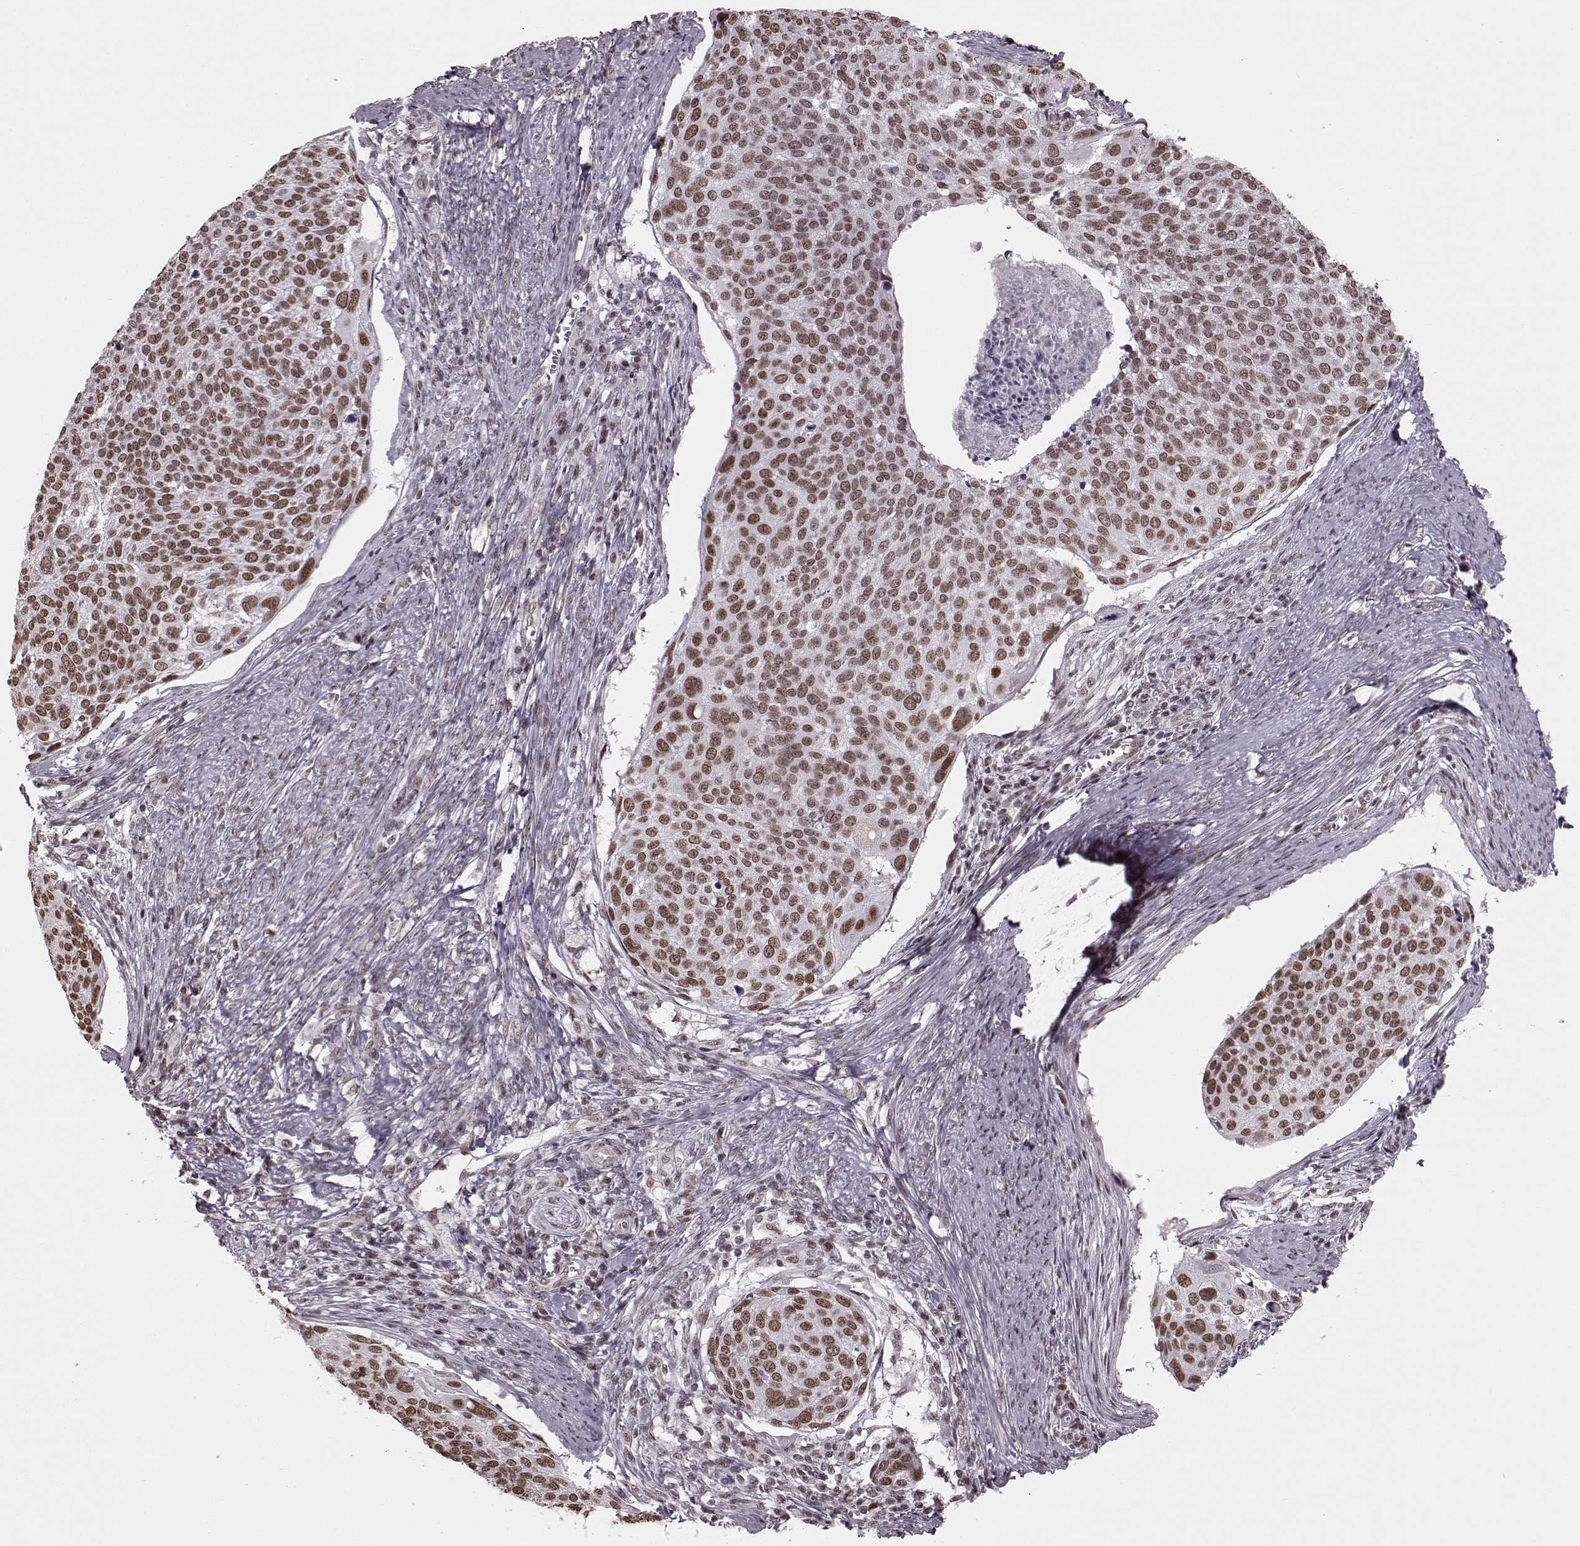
{"staining": {"intensity": "moderate", "quantity": ">75%", "location": "nuclear"}, "tissue": "cervical cancer", "cell_type": "Tumor cells", "image_type": "cancer", "snomed": [{"axis": "morphology", "description": "Squamous cell carcinoma, NOS"}, {"axis": "topography", "description": "Cervix"}], "caption": "This is an image of IHC staining of cervical cancer (squamous cell carcinoma), which shows moderate staining in the nuclear of tumor cells.", "gene": "NR2C1", "patient": {"sex": "female", "age": 39}}